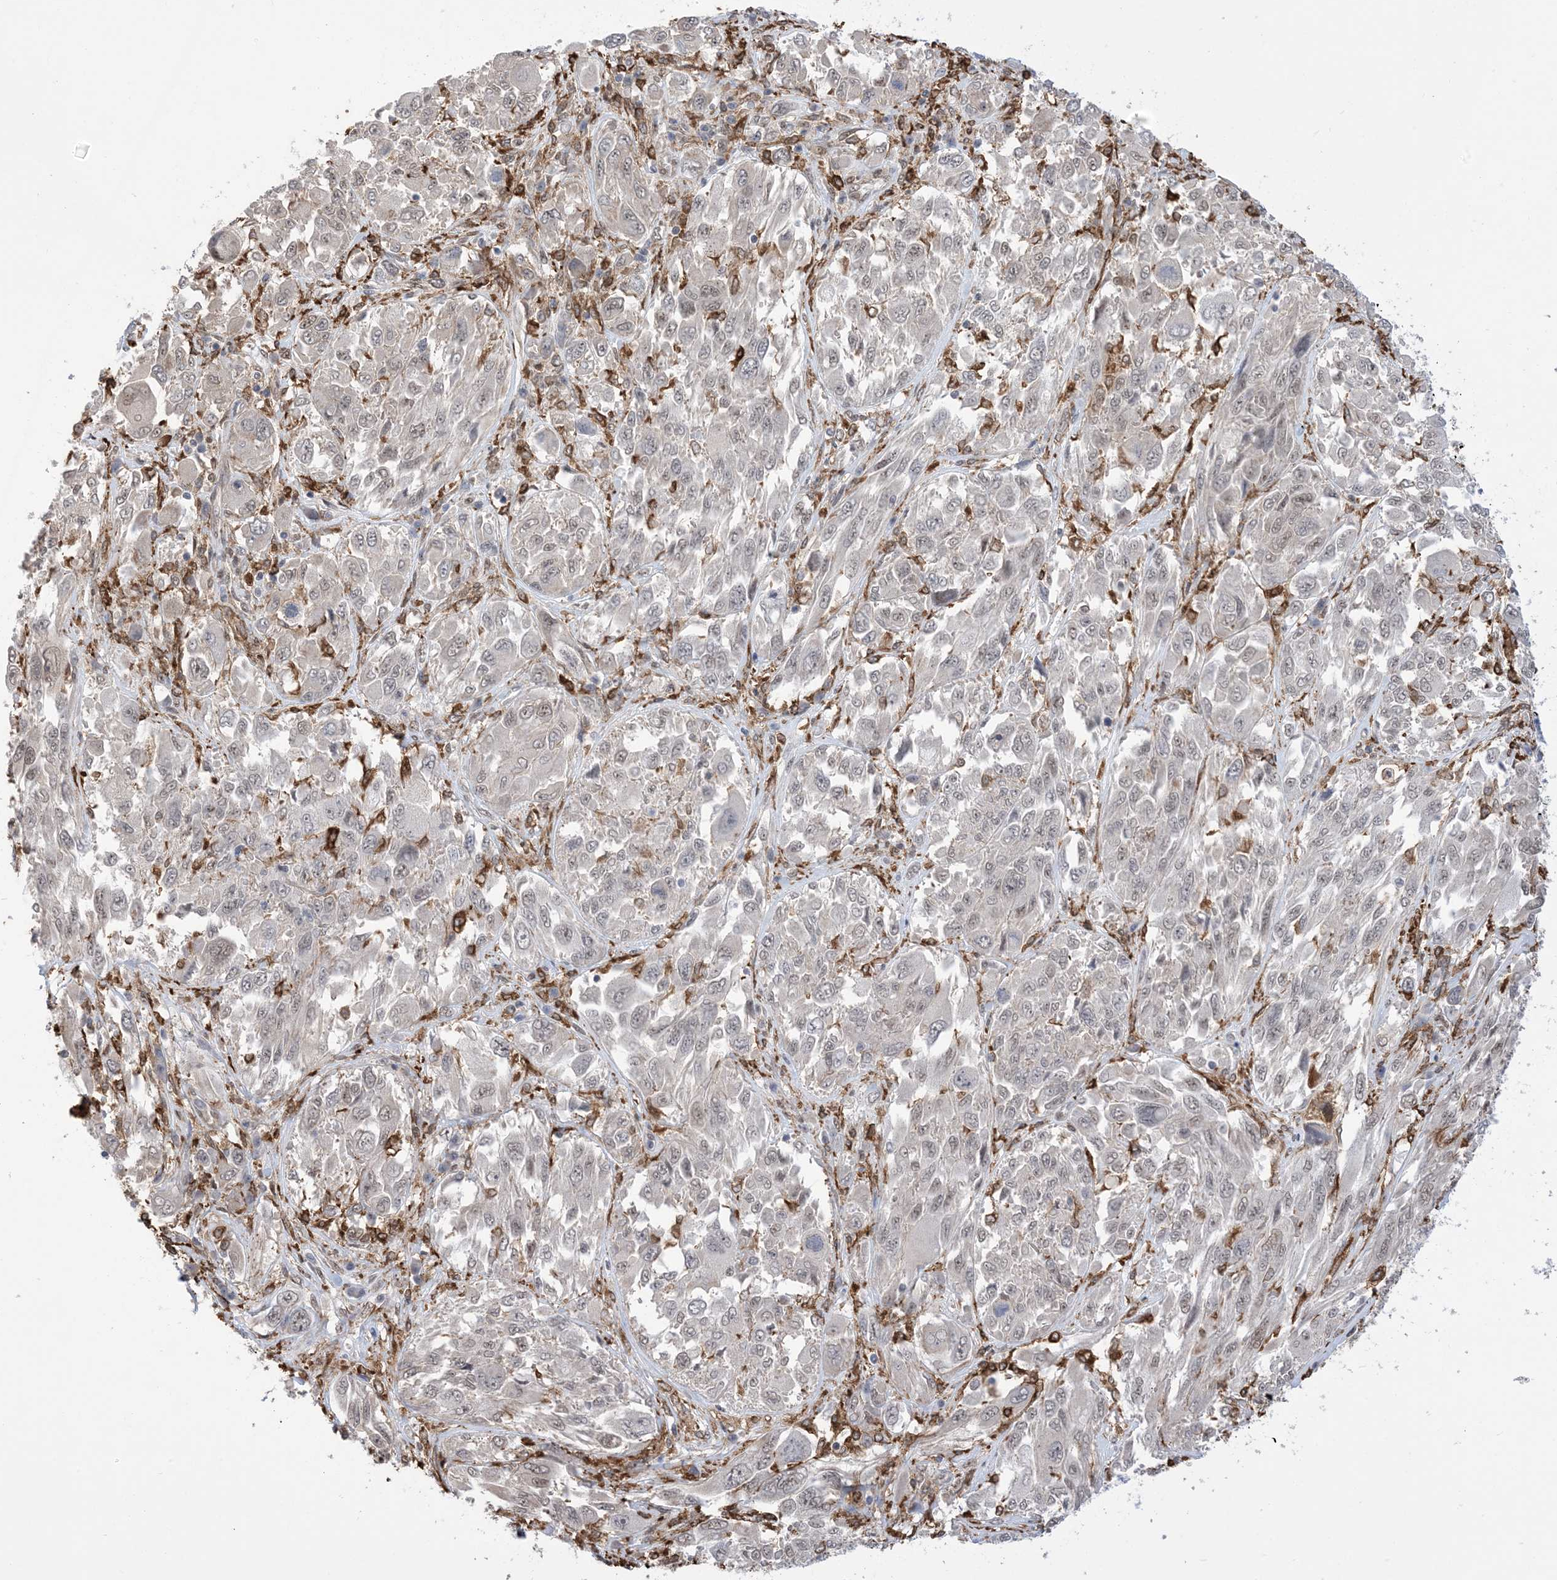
{"staining": {"intensity": "negative", "quantity": "none", "location": "none"}, "tissue": "melanoma", "cell_type": "Tumor cells", "image_type": "cancer", "snomed": [{"axis": "morphology", "description": "Malignant melanoma, NOS"}, {"axis": "topography", "description": "Skin"}], "caption": "A histopathology image of human melanoma is negative for staining in tumor cells.", "gene": "ZNF8", "patient": {"sex": "female", "age": 91}}